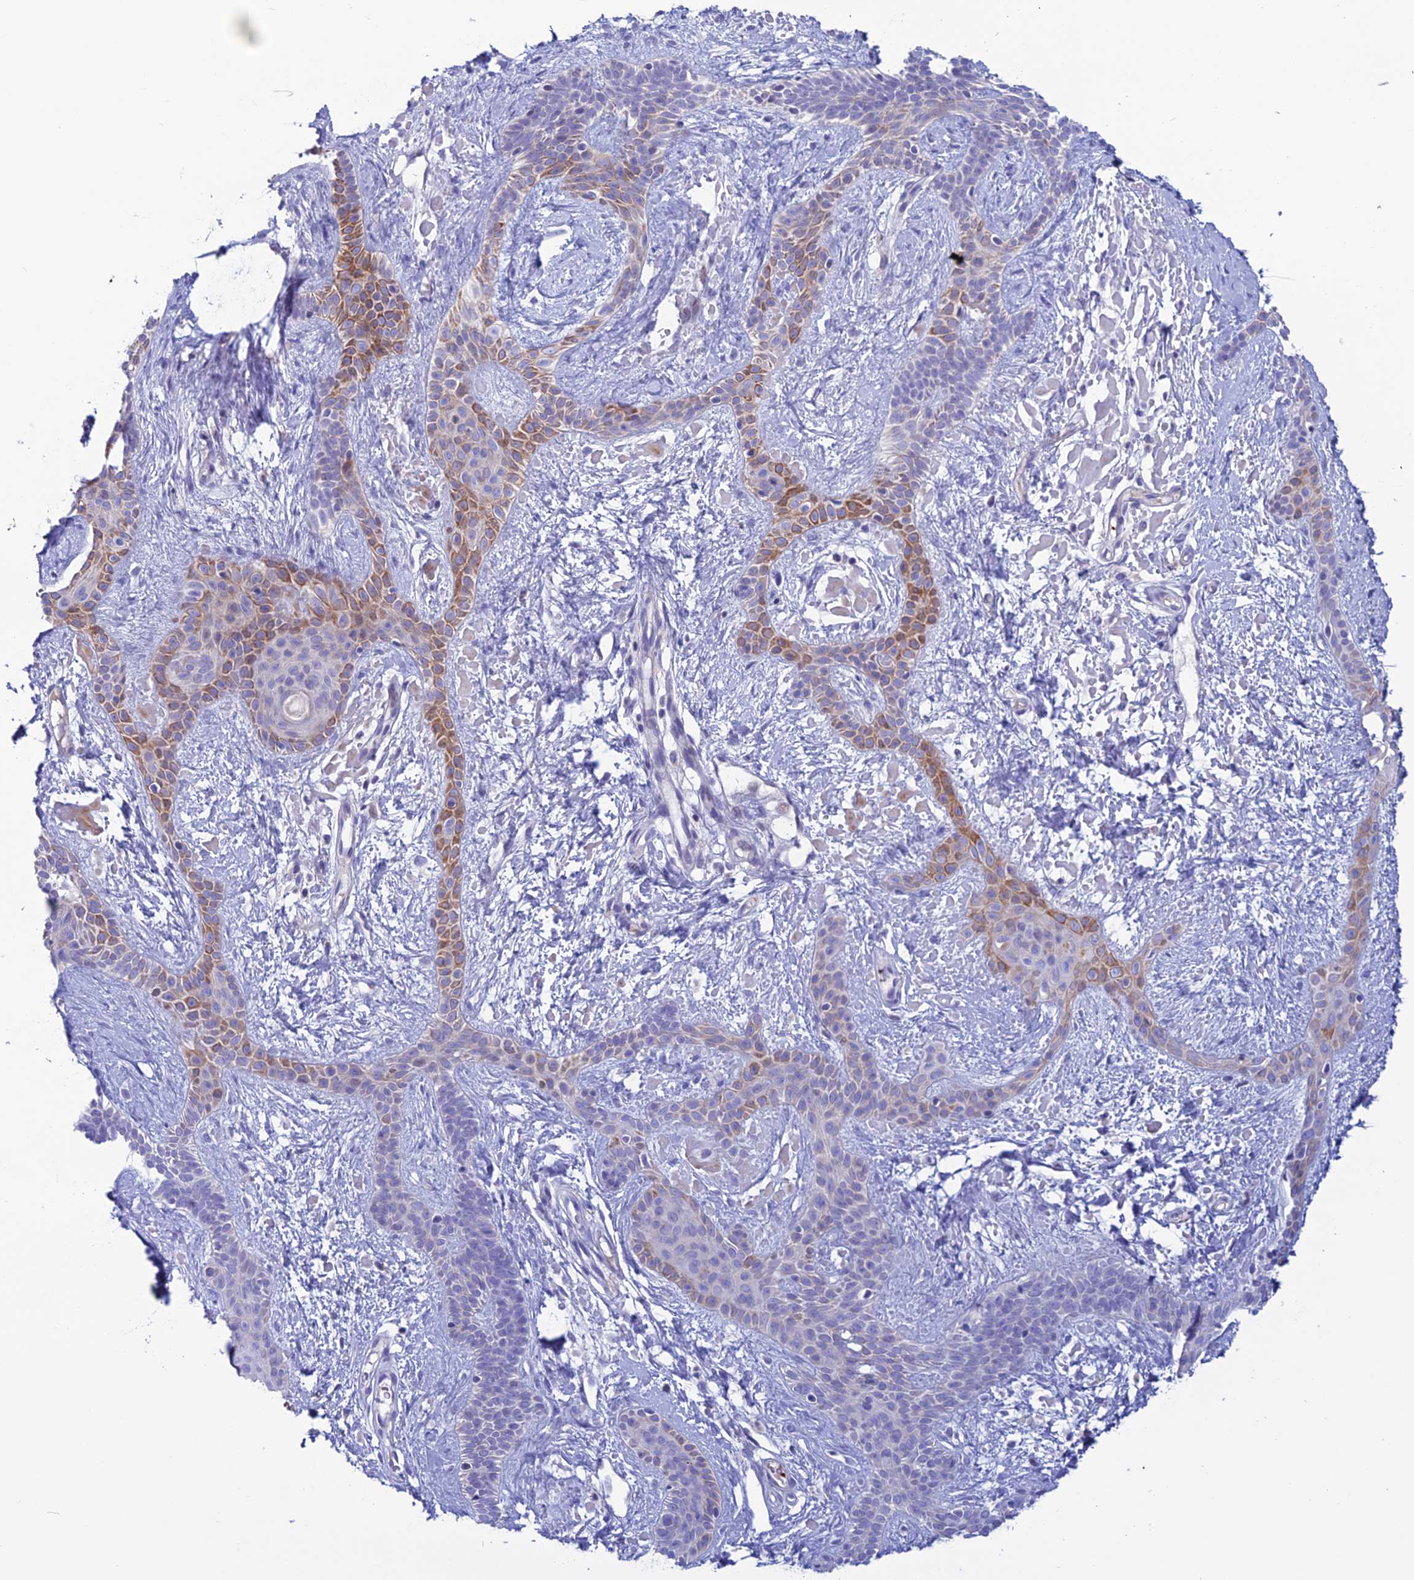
{"staining": {"intensity": "moderate", "quantity": "<25%", "location": "cytoplasmic/membranous"}, "tissue": "skin cancer", "cell_type": "Tumor cells", "image_type": "cancer", "snomed": [{"axis": "morphology", "description": "Basal cell carcinoma"}, {"axis": "topography", "description": "Skin"}], "caption": "DAB immunohistochemical staining of human skin basal cell carcinoma exhibits moderate cytoplasmic/membranous protein staining in approximately <25% of tumor cells.", "gene": "C21orf140", "patient": {"sex": "male", "age": 78}}